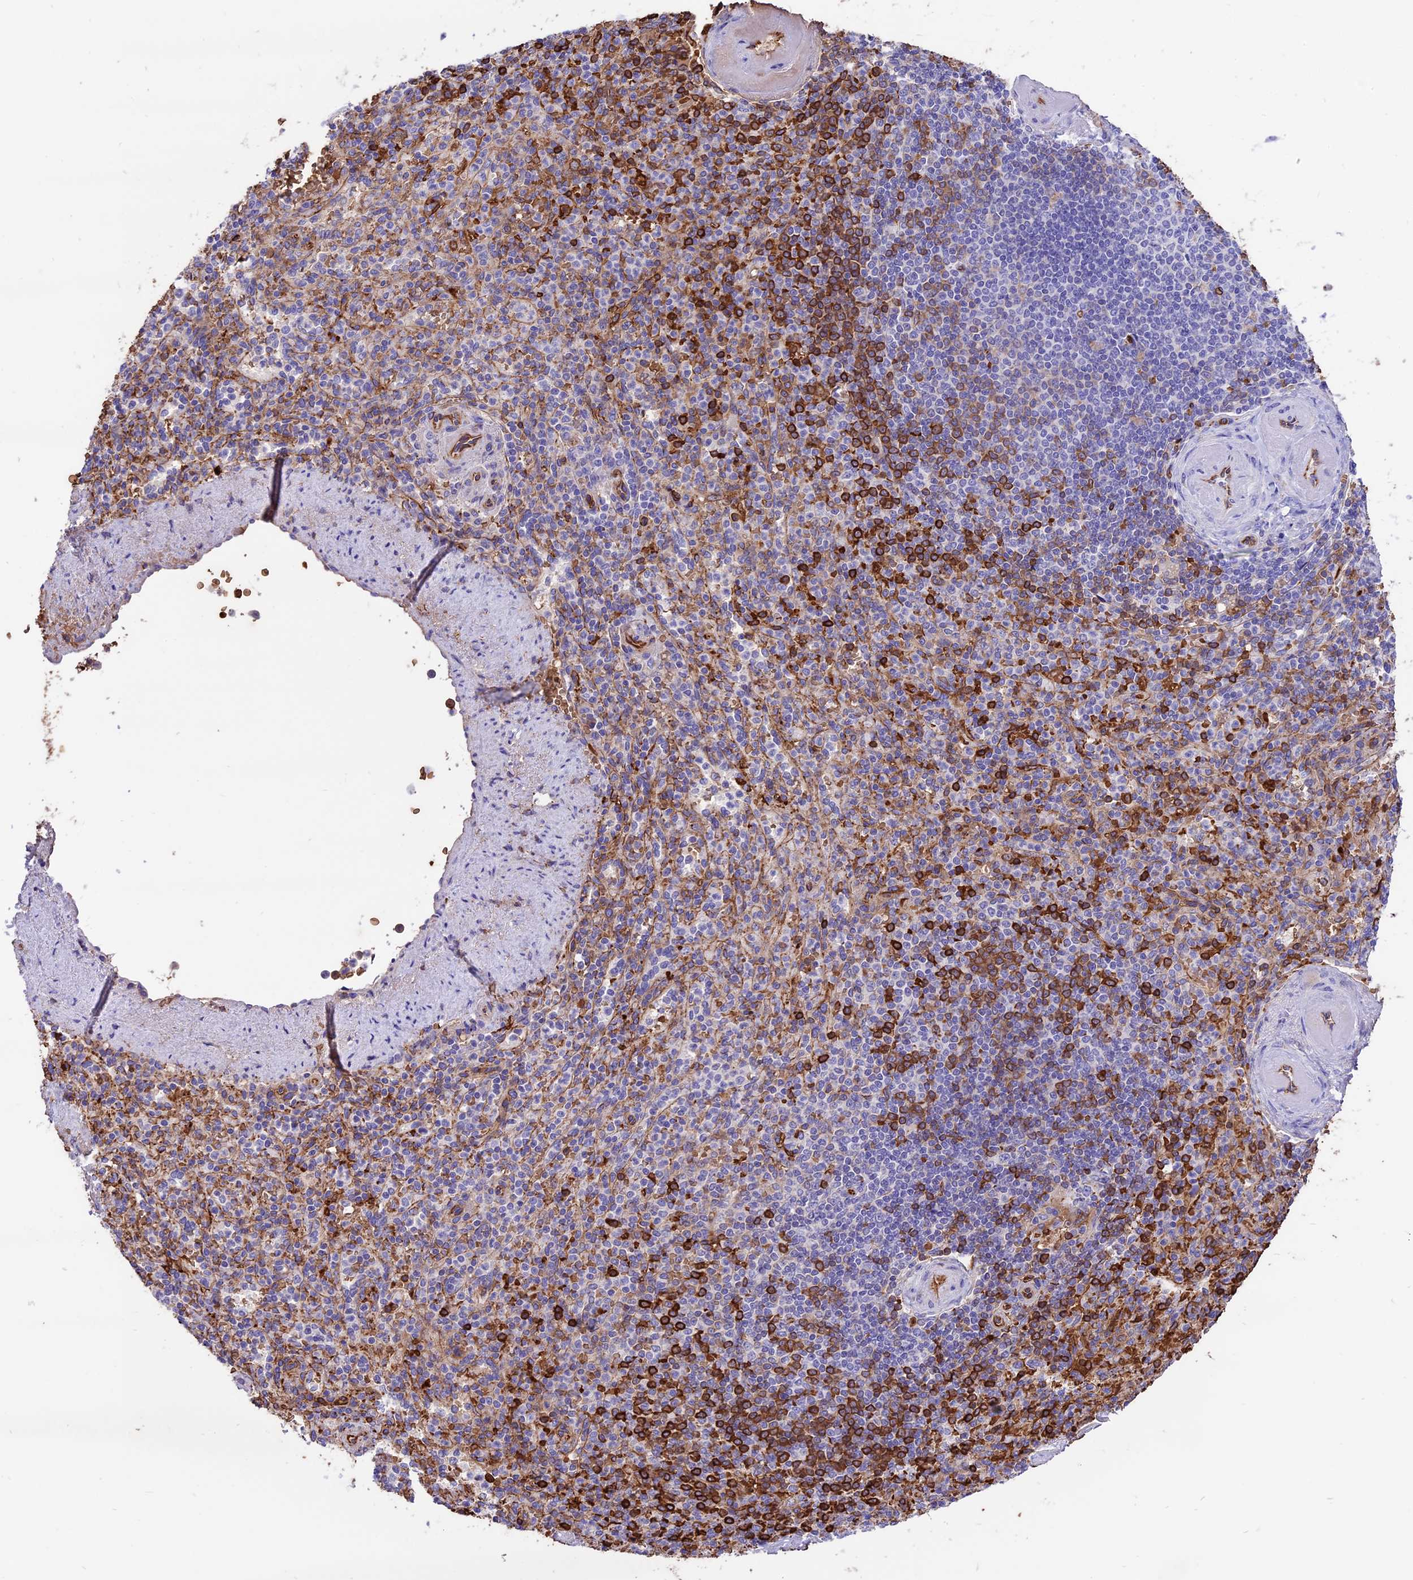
{"staining": {"intensity": "strong", "quantity": "25%-75%", "location": "cytoplasmic/membranous"}, "tissue": "spleen", "cell_type": "Cells in red pulp", "image_type": "normal", "snomed": [{"axis": "morphology", "description": "Normal tissue, NOS"}, {"axis": "topography", "description": "Spleen"}], "caption": "Protein staining of normal spleen shows strong cytoplasmic/membranous expression in approximately 25%-75% of cells in red pulp. (brown staining indicates protein expression, while blue staining denotes nuclei).", "gene": "TTC4", "patient": {"sex": "female", "age": 74}}